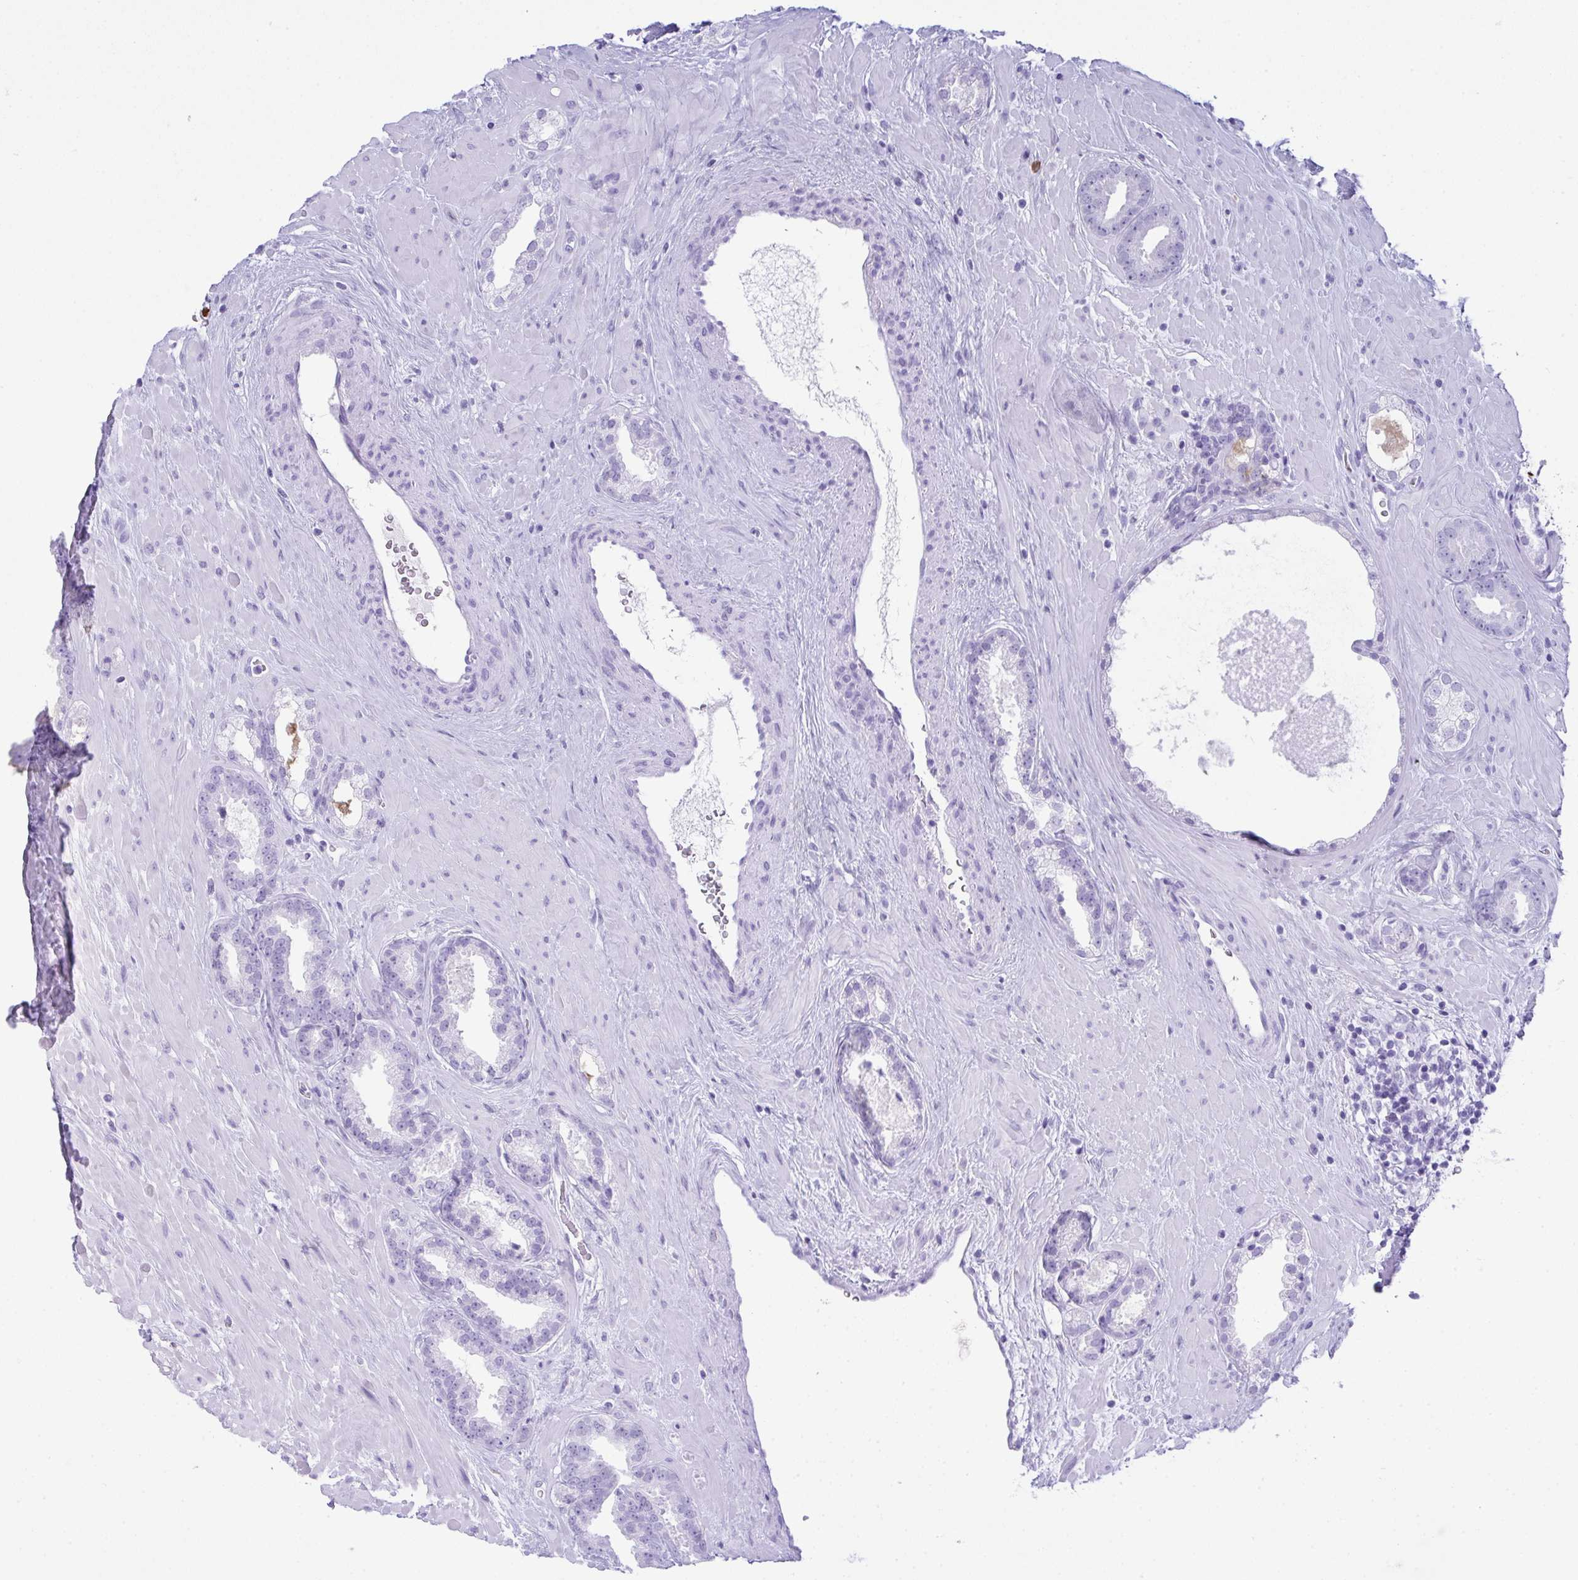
{"staining": {"intensity": "negative", "quantity": "none", "location": "none"}, "tissue": "prostate cancer", "cell_type": "Tumor cells", "image_type": "cancer", "snomed": [{"axis": "morphology", "description": "Adenocarcinoma, Low grade"}, {"axis": "topography", "description": "Prostate"}], "caption": "IHC histopathology image of prostate cancer stained for a protein (brown), which exhibits no positivity in tumor cells. (Stains: DAB IHC with hematoxylin counter stain, Microscopy: brightfield microscopy at high magnification).", "gene": "JCHAIN", "patient": {"sex": "male", "age": 62}}